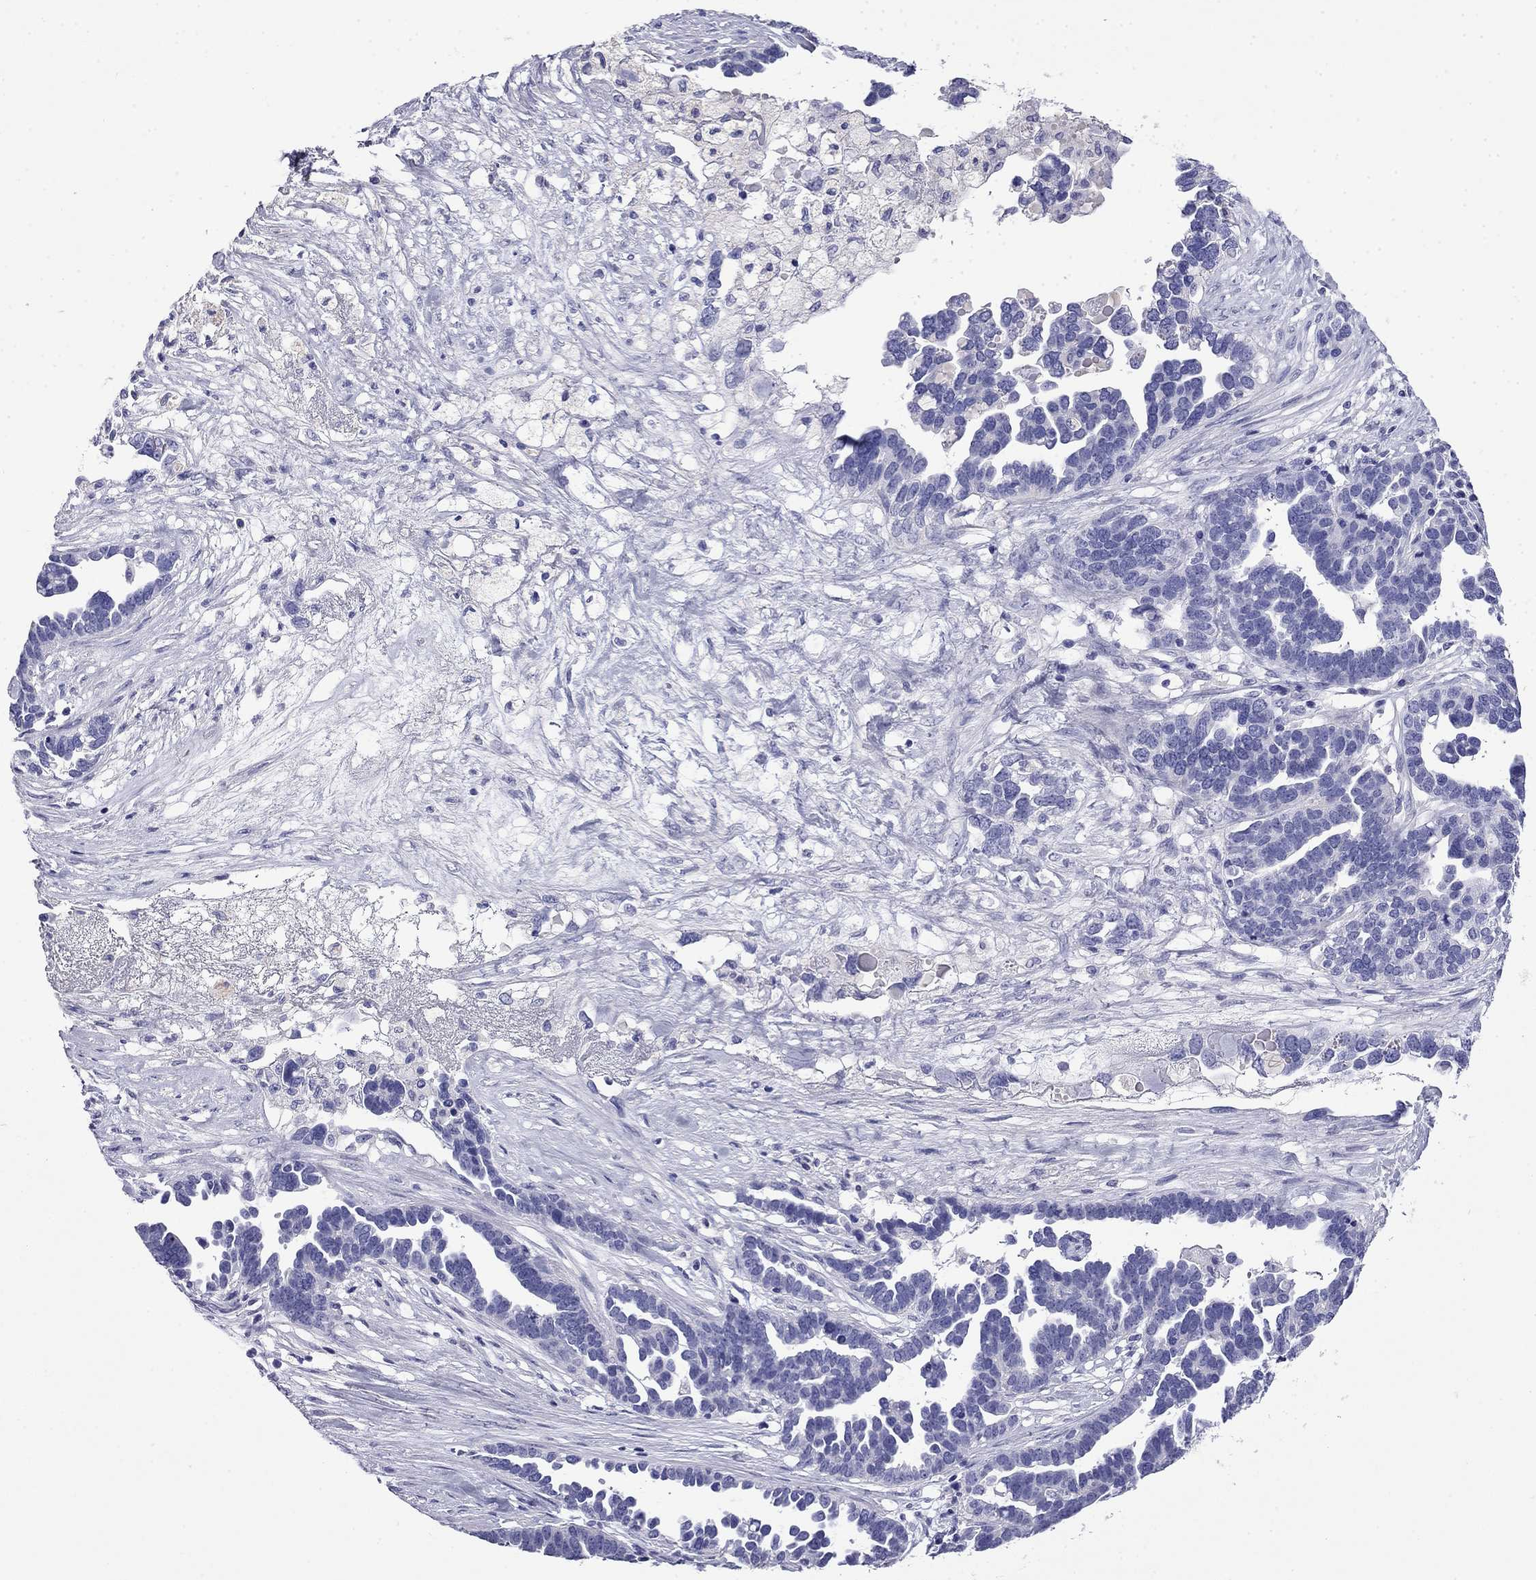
{"staining": {"intensity": "negative", "quantity": "none", "location": "none"}, "tissue": "ovarian cancer", "cell_type": "Tumor cells", "image_type": "cancer", "snomed": [{"axis": "morphology", "description": "Cystadenocarcinoma, serous, NOS"}, {"axis": "topography", "description": "Ovary"}], "caption": "This is an immunohistochemistry (IHC) photomicrograph of ovarian serous cystadenocarcinoma. There is no expression in tumor cells.", "gene": "MYO15A", "patient": {"sex": "female", "age": 54}}